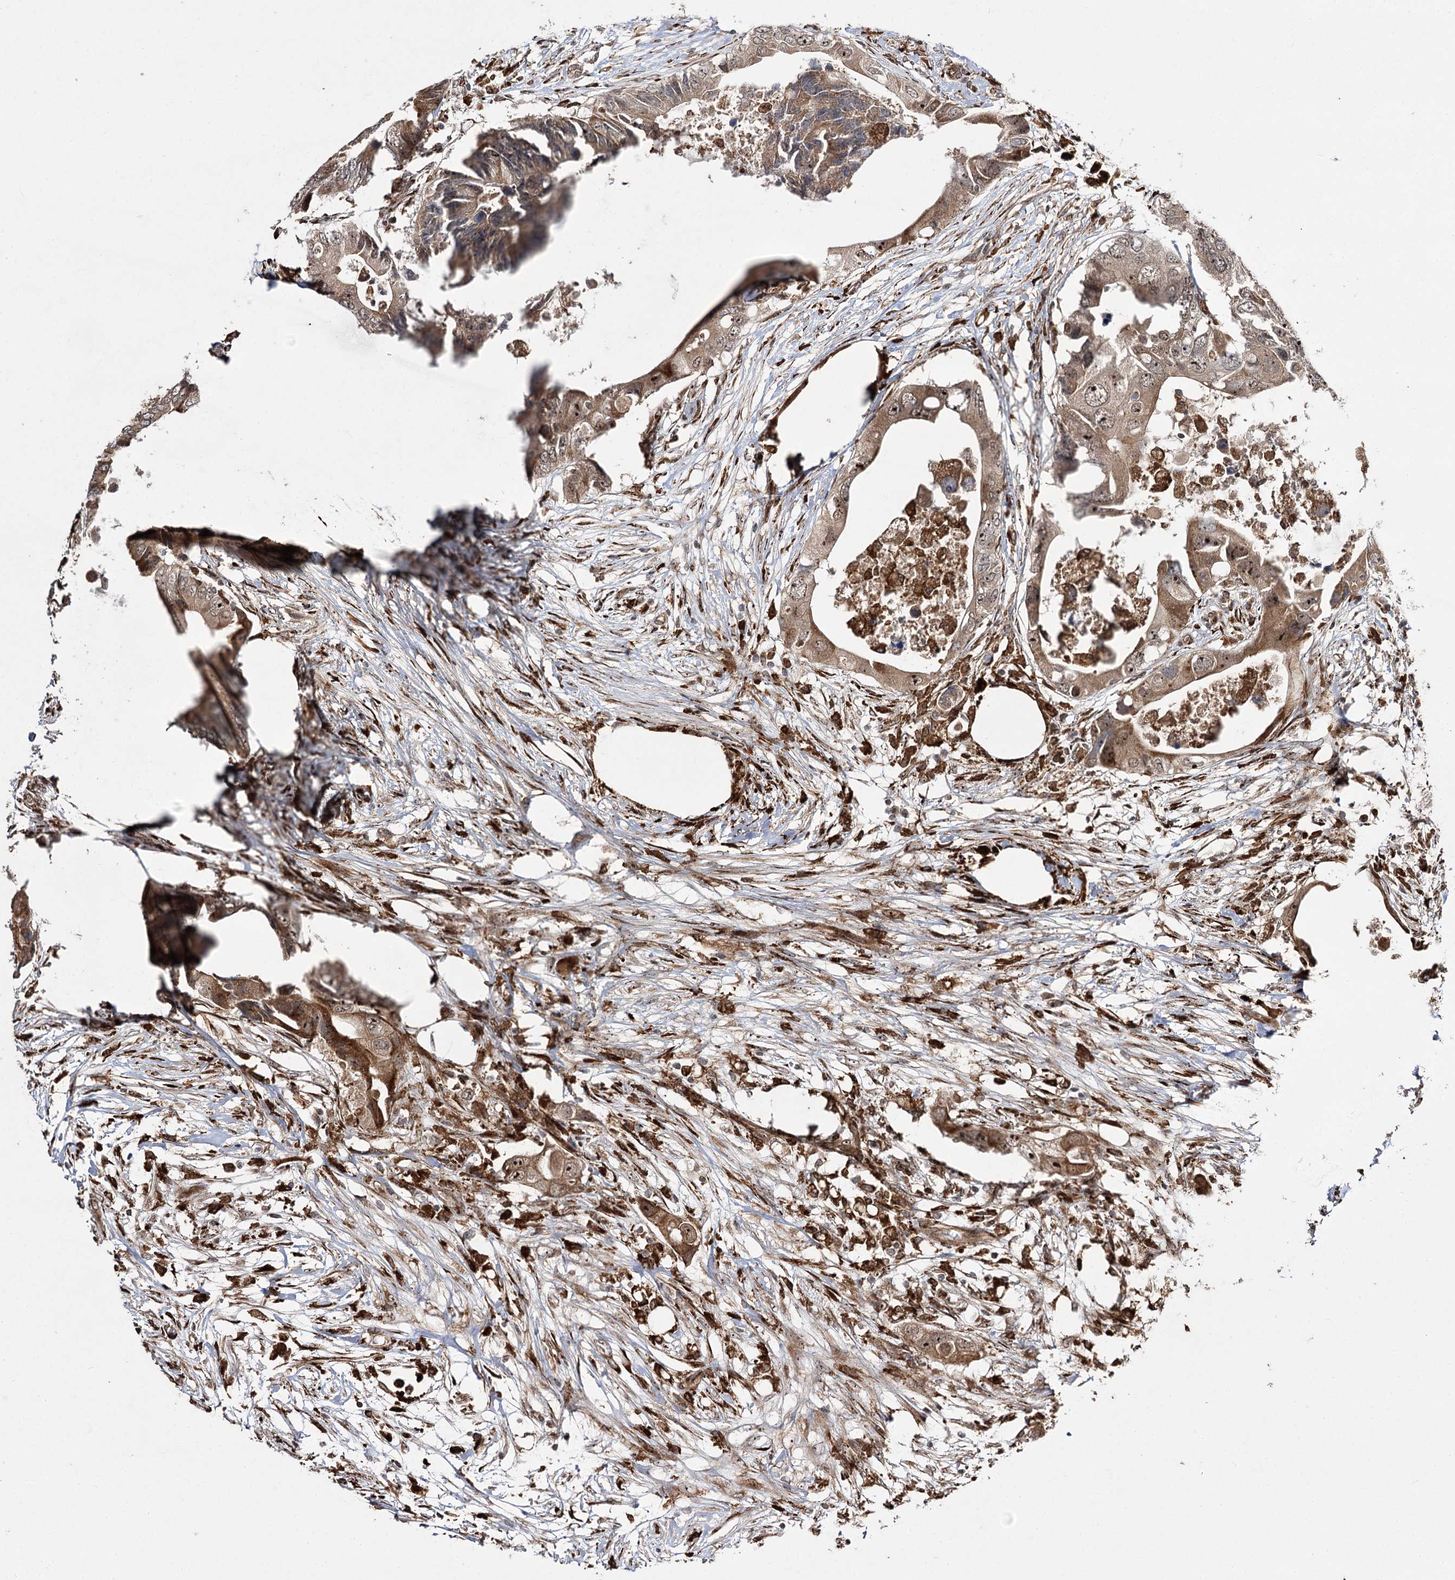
{"staining": {"intensity": "moderate", "quantity": ">75%", "location": "cytoplasmic/membranous,nuclear"}, "tissue": "colorectal cancer", "cell_type": "Tumor cells", "image_type": "cancer", "snomed": [{"axis": "morphology", "description": "Adenocarcinoma, NOS"}, {"axis": "topography", "description": "Colon"}], "caption": "Protein staining reveals moderate cytoplasmic/membranous and nuclear staining in approximately >75% of tumor cells in adenocarcinoma (colorectal).", "gene": "FANCL", "patient": {"sex": "male", "age": 71}}